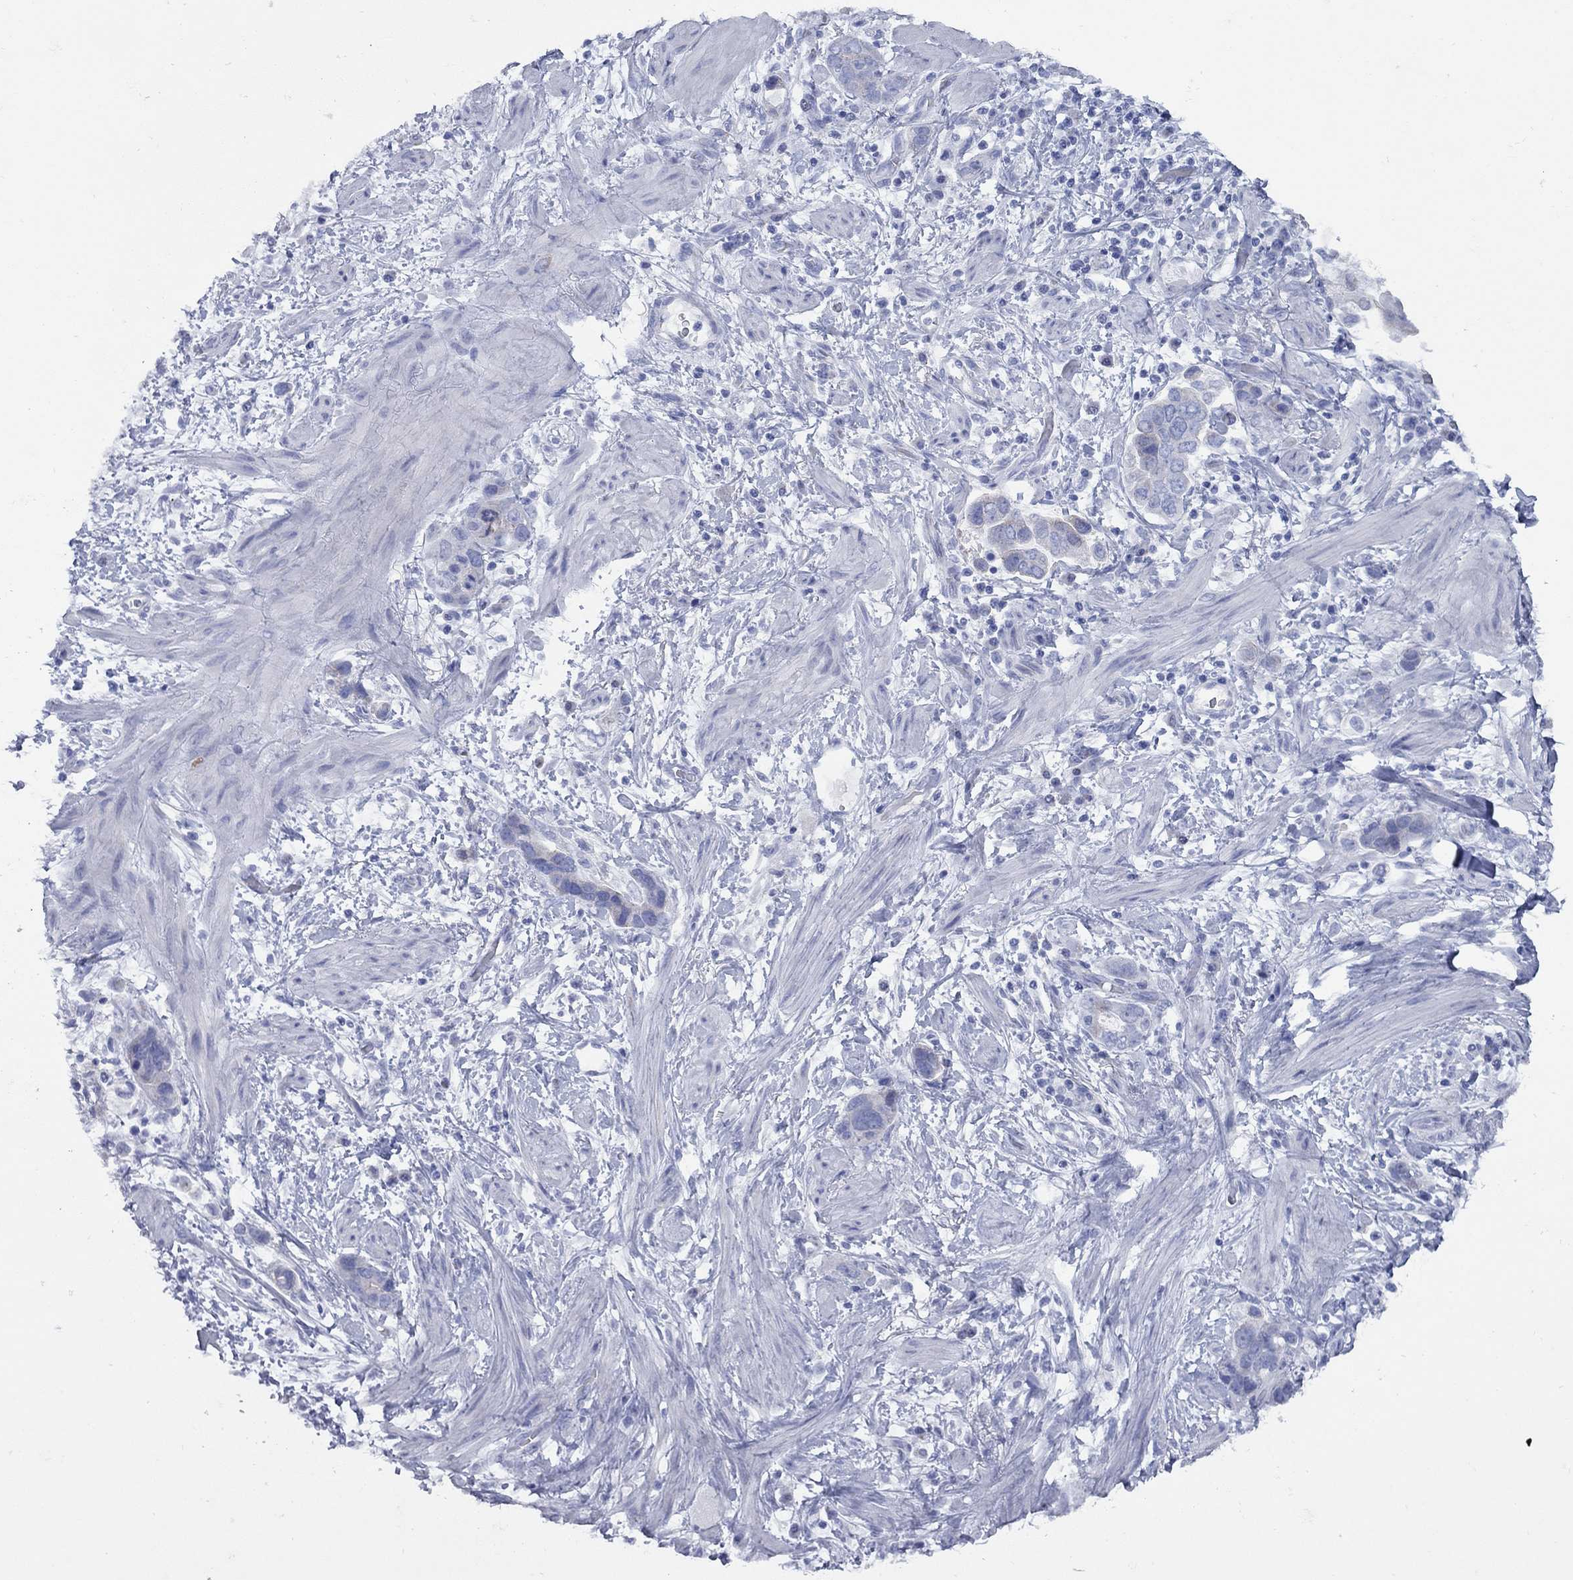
{"staining": {"intensity": "negative", "quantity": "none", "location": "none"}, "tissue": "stomach cancer", "cell_type": "Tumor cells", "image_type": "cancer", "snomed": [{"axis": "morphology", "description": "Adenocarcinoma, NOS"}, {"axis": "topography", "description": "Stomach, lower"}], "caption": "This photomicrograph is of adenocarcinoma (stomach) stained with IHC to label a protein in brown with the nuclei are counter-stained blue. There is no expression in tumor cells.", "gene": "PDZD3", "patient": {"sex": "female", "age": 93}}